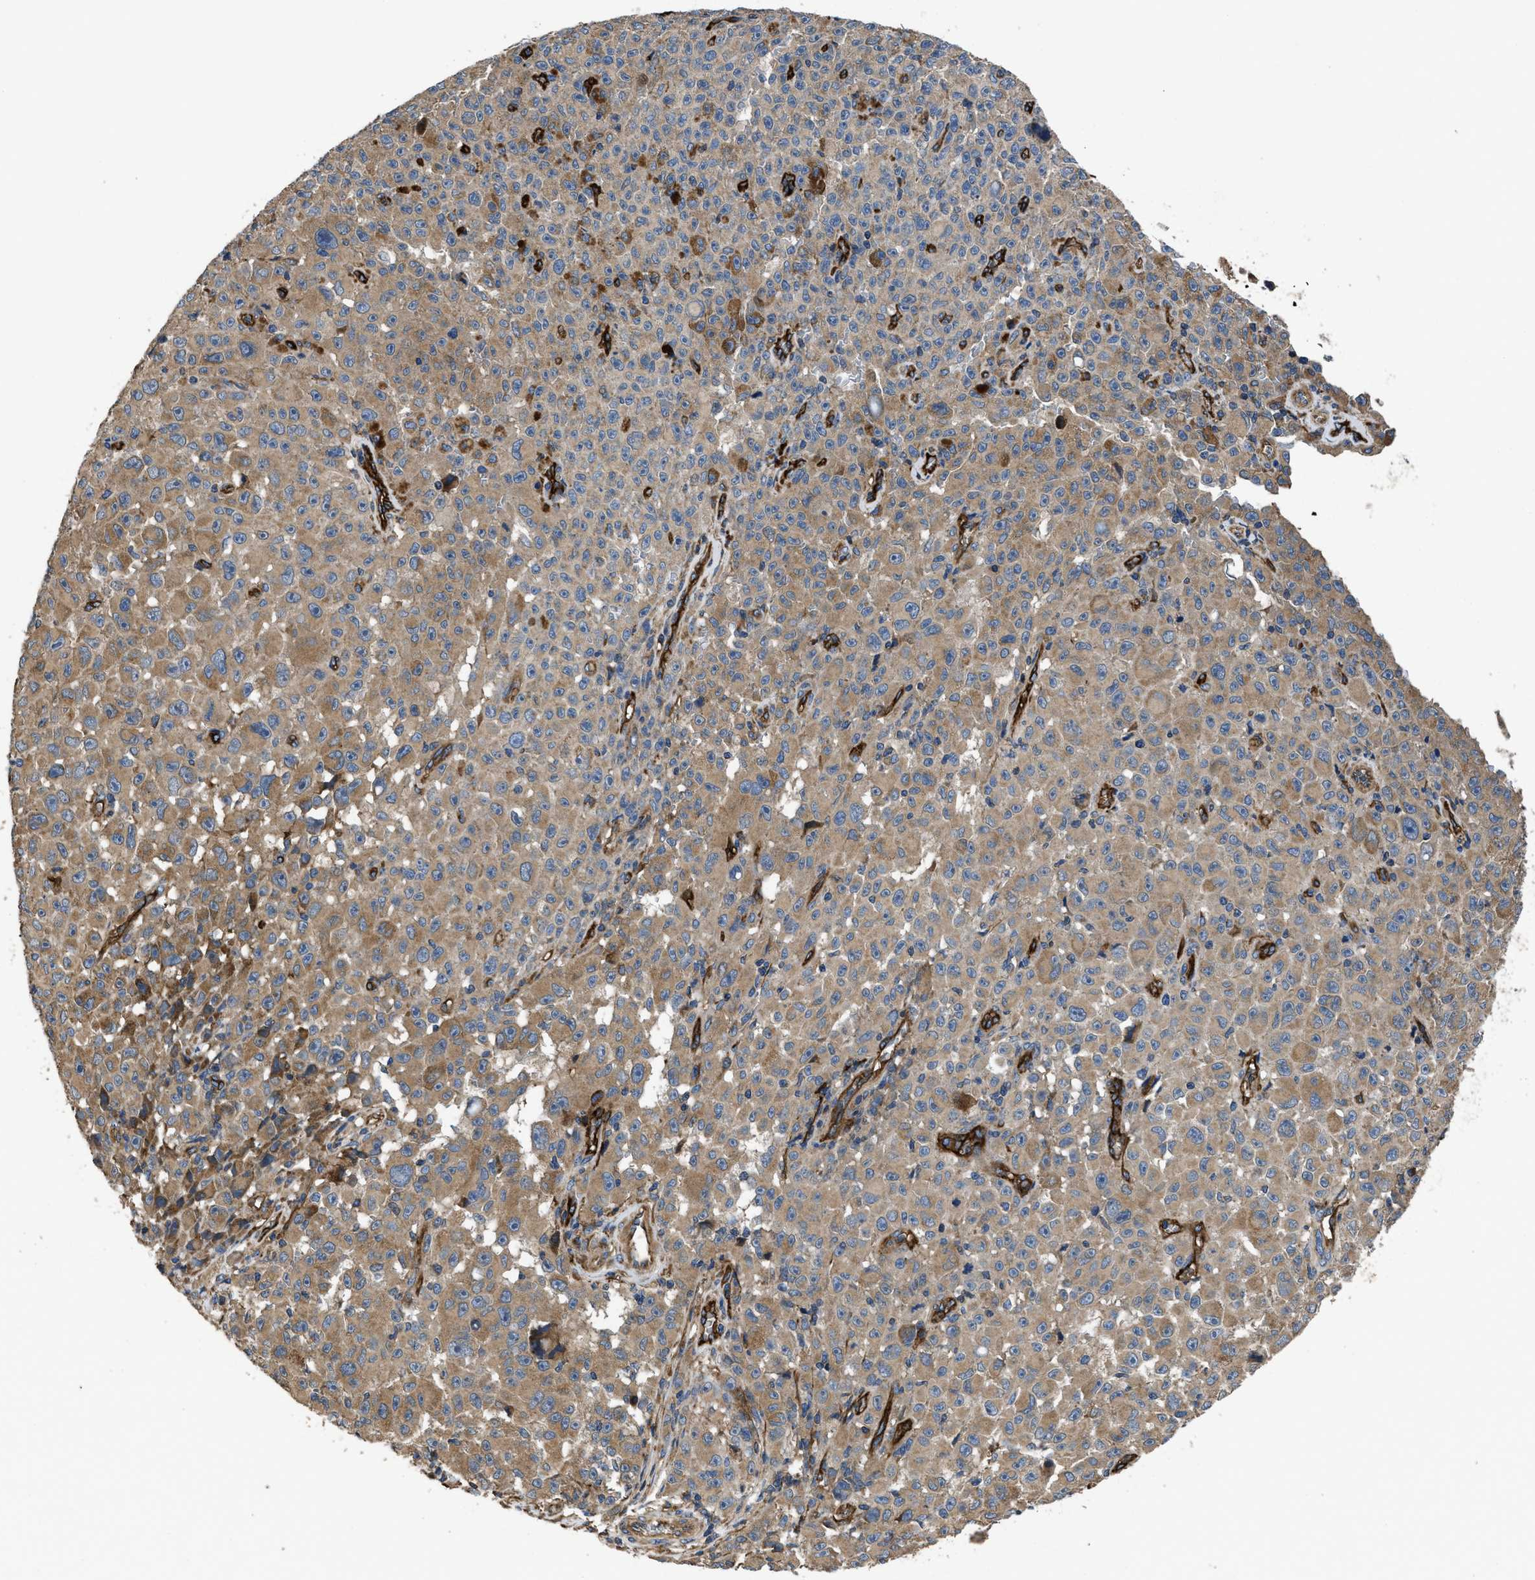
{"staining": {"intensity": "moderate", "quantity": "25%-75%", "location": "cytoplasmic/membranous"}, "tissue": "melanoma", "cell_type": "Tumor cells", "image_type": "cancer", "snomed": [{"axis": "morphology", "description": "Malignant melanoma, NOS"}, {"axis": "topography", "description": "Skin"}], "caption": "Approximately 25%-75% of tumor cells in human malignant melanoma display moderate cytoplasmic/membranous protein staining as visualized by brown immunohistochemical staining.", "gene": "NT5E", "patient": {"sex": "female", "age": 82}}